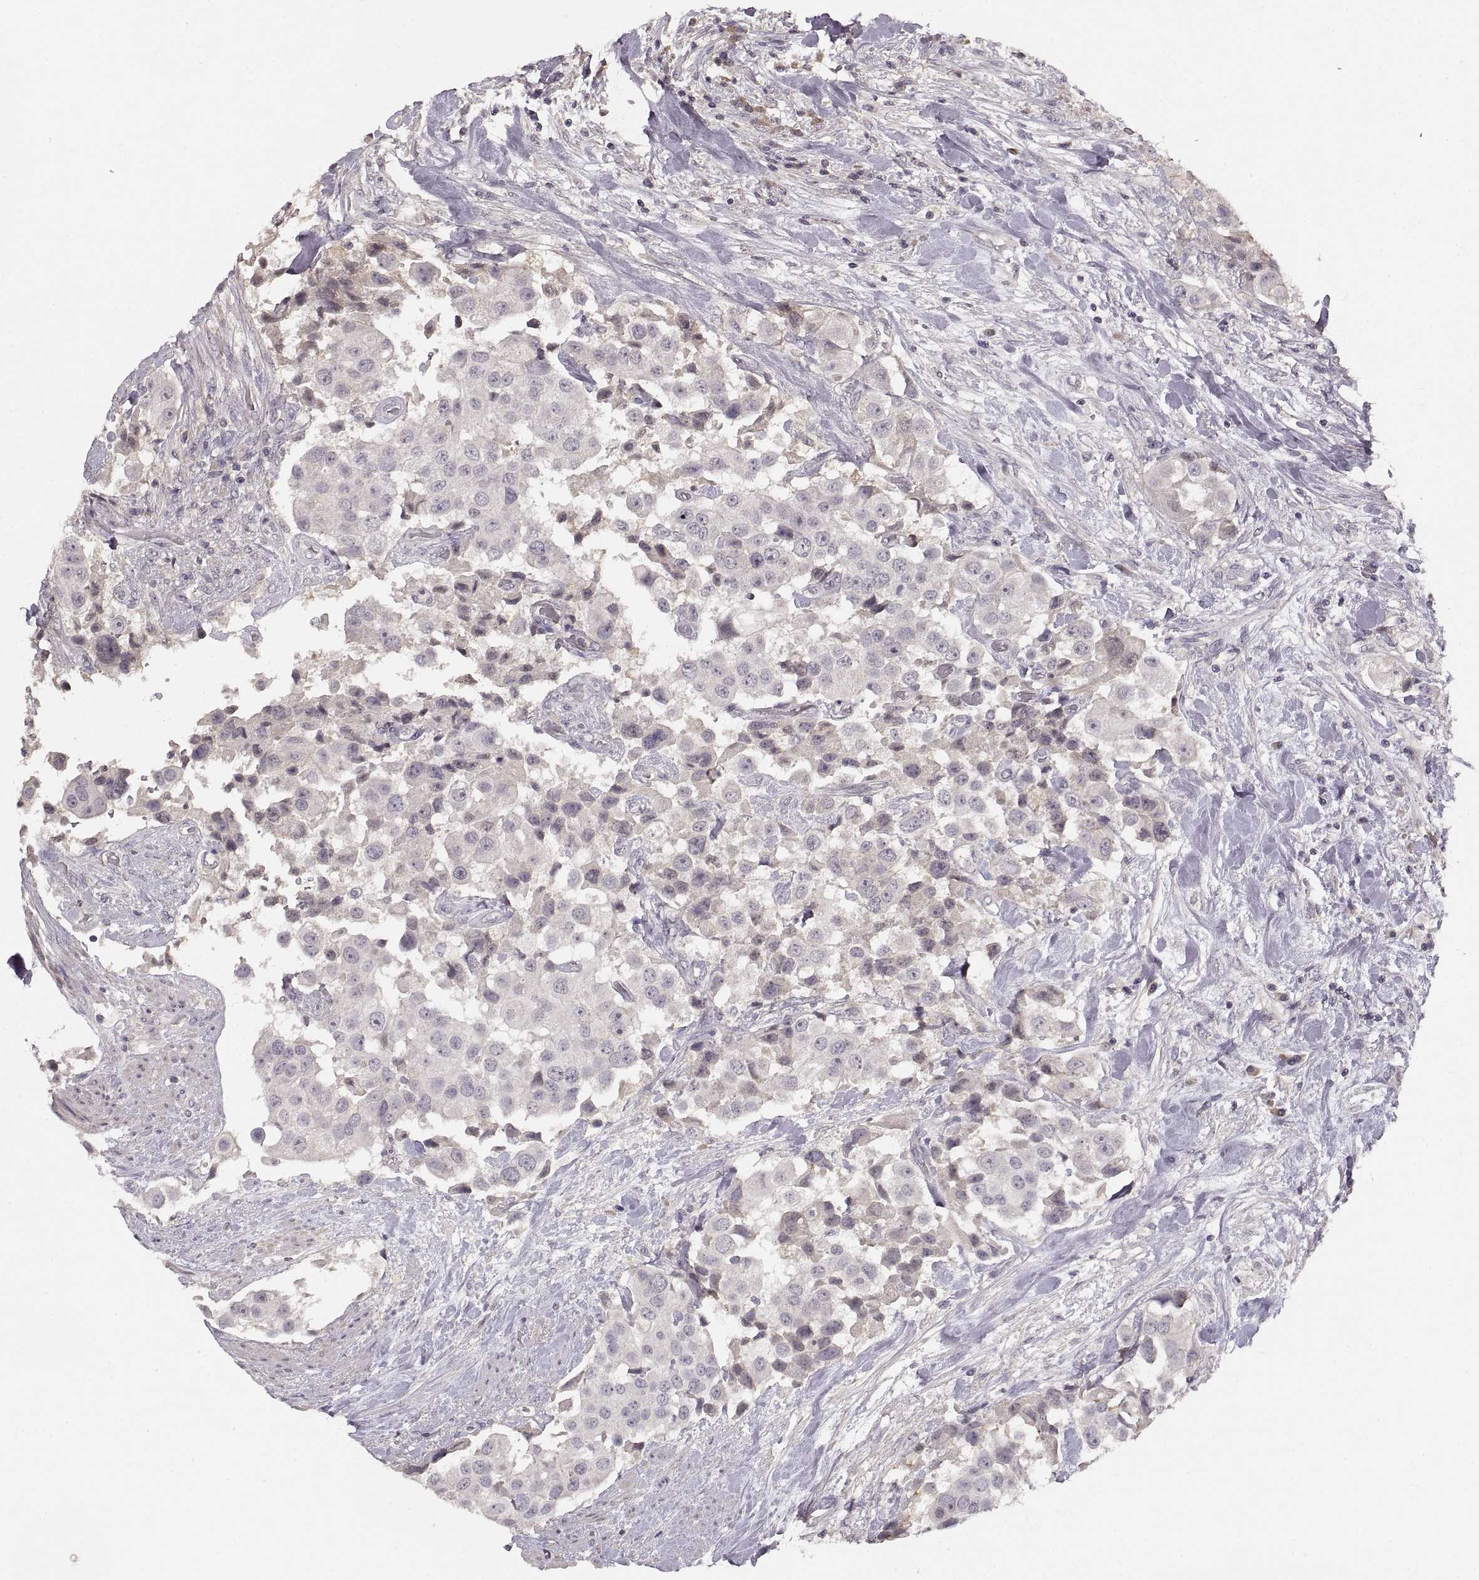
{"staining": {"intensity": "negative", "quantity": "none", "location": "none"}, "tissue": "urothelial cancer", "cell_type": "Tumor cells", "image_type": "cancer", "snomed": [{"axis": "morphology", "description": "Urothelial carcinoma, High grade"}, {"axis": "topography", "description": "Urinary bladder"}], "caption": "This histopathology image is of high-grade urothelial carcinoma stained with immunohistochemistry (IHC) to label a protein in brown with the nuclei are counter-stained blue. There is no expression in tumor cells.", "gene": "ADAM11", "patient": {"sex": "female", "age": 64}}